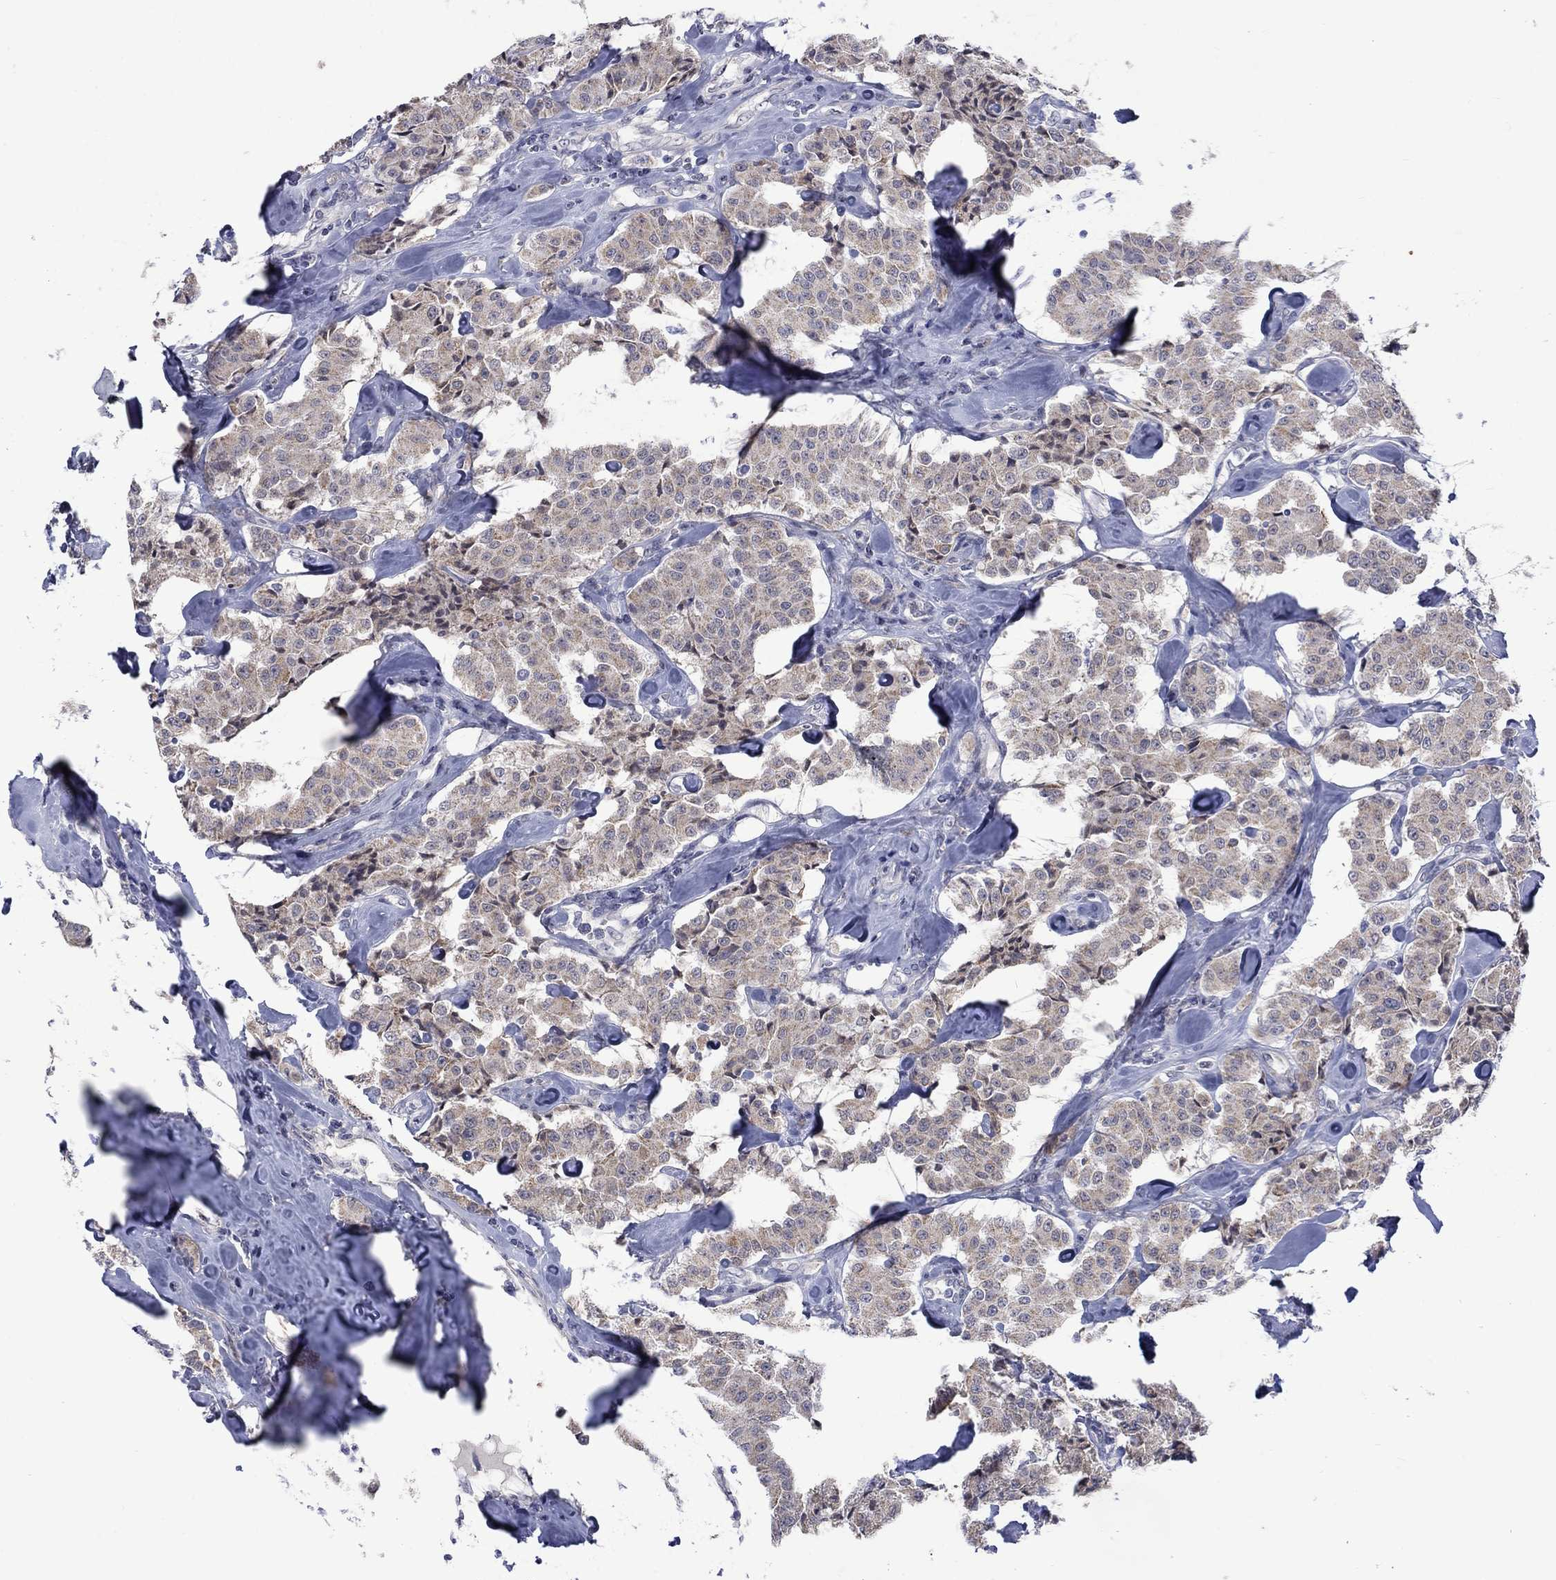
{"staining": {"intensity": "weak", "quantity": ">75%", "location": "cytoplasmic/membranous"}, "tissue": "carcinoid", "cell_type": "Tumor cells", "image_type": "cancer", "snomed": [{"axis": "morphology", "description": "Carcinoid, malignant, NOS"}, {"axis": "topography", "description": "Pancreas"}], "caption": "Immunohistochemistry histopathology image of human carcinoid stained for a protein (brown), which reveals low levels of weak cytoplasmic/membranous positivity in about >75% of tumor cells.", "gene": "KCNJ16", "patient": {"sex": "male", "age": 41}}